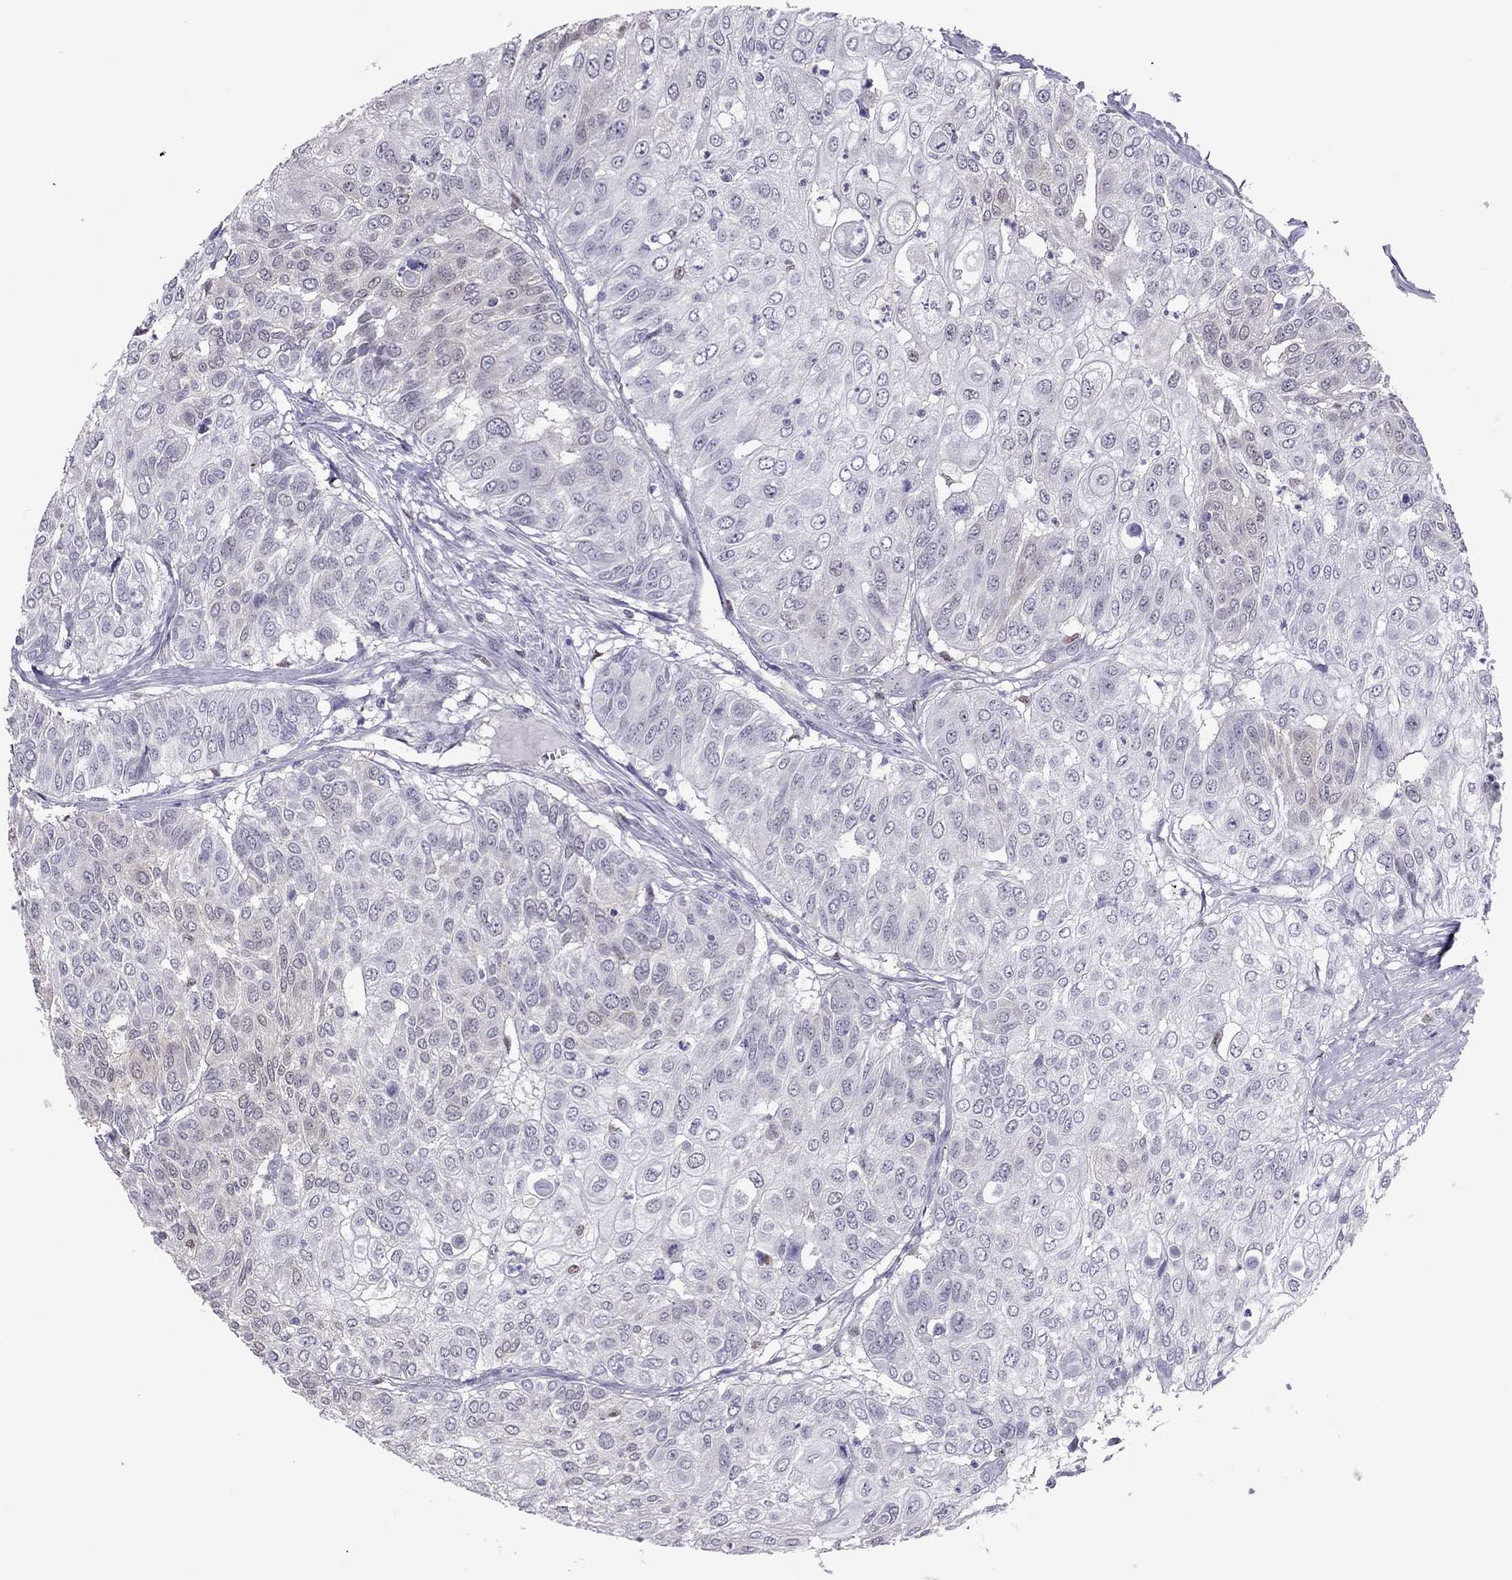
{"staining": {"intensity": "negative", "quantity": "none", "location": "none"}, "tissue": "urothelial cancer", "cell_type": "Tumor cells", "image_type": "cancer", "snomed": [{"axis": "morphology", "description": "Urothelial carcinoma, High grade"}, {"axis": "topography", "description": "Urinary bladder"}], "caption": "Image shows no significant protein expression in tumor cells of urothelial carcinoma (high-grade).", "gene": "SPINT3", "patient": {"sex": "female", "age": 79}}